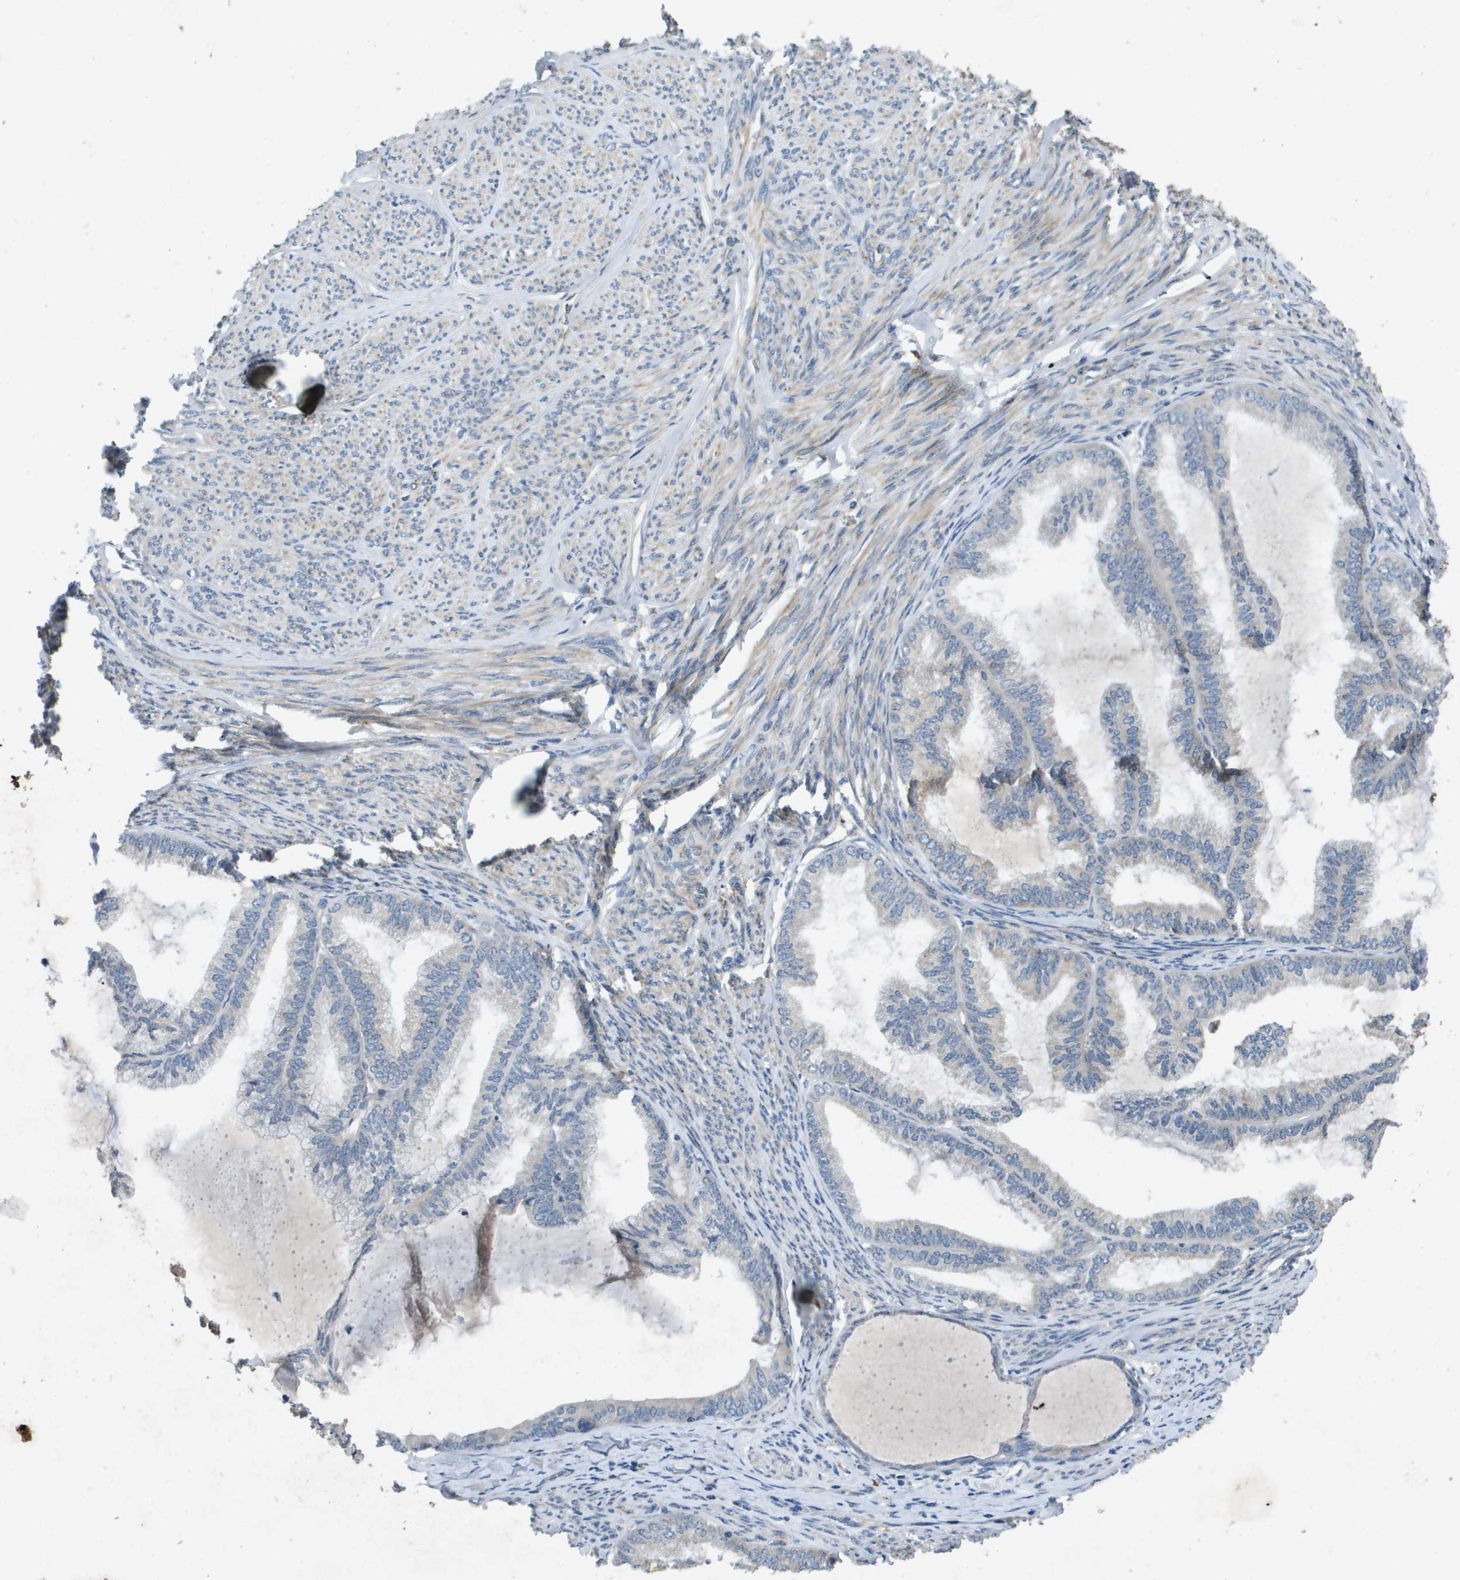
{"staining": {"intensity": "negative", "quantity": "none", "location": "none"}, "tissue": "endometrial cancer", "cell_type": "Tumor cells", "image_type": "cancer", "snomed": [{"axis": "morphology", "description": "Adenocarcinoma, NOS"}, {"axis": "topography", "description": "Endometrium"}], "caption": "The micrograph shows no significant staining in tumor cells of endometrial cancer.", "gene": "PGAP3", "patient": {"sex": "female", "age": 86}}